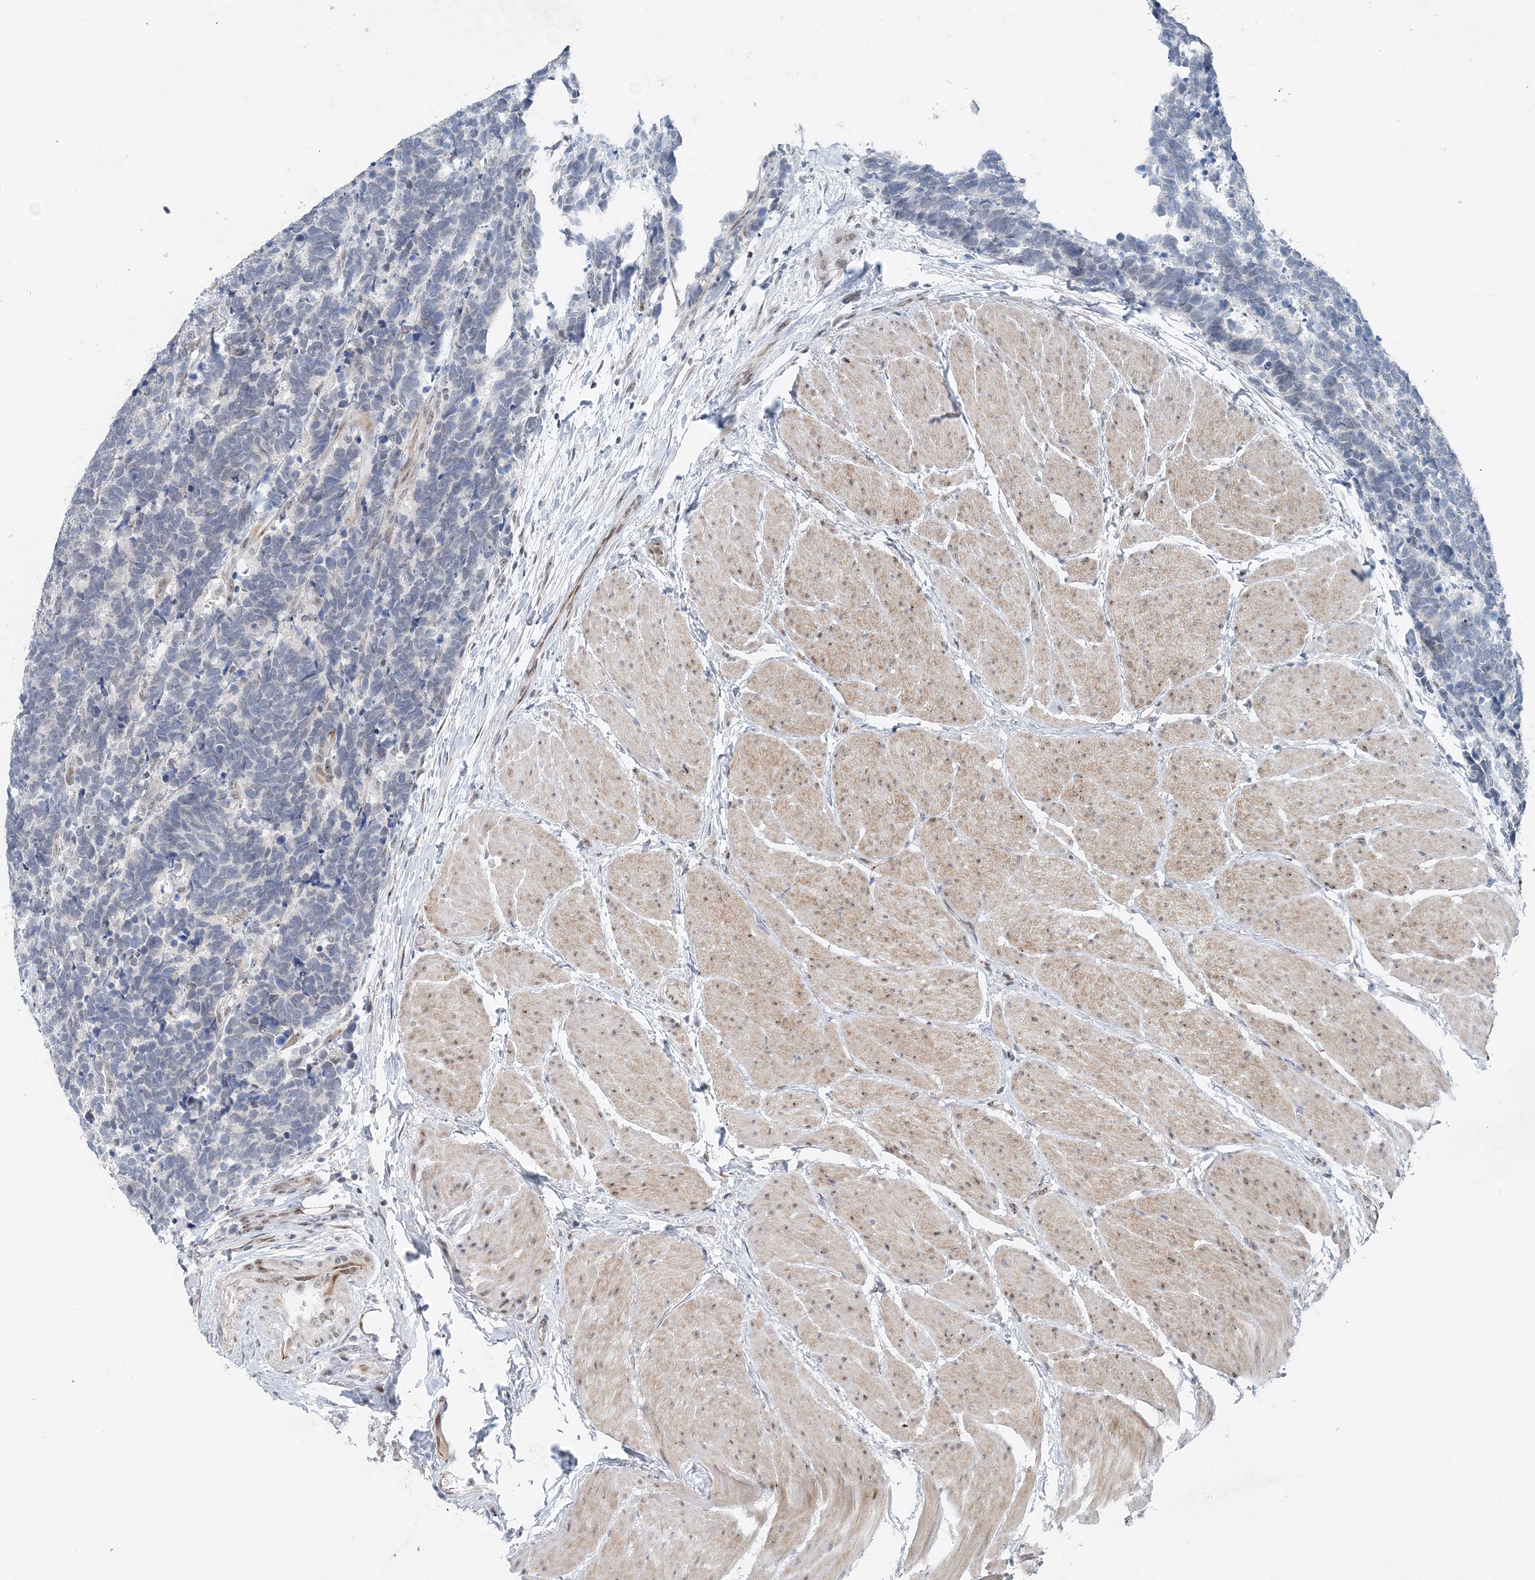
{"staining": {"intensity": "negative", "quantity": "none", "location": "none"}, "tissue": "carcinoid", "cell_type": "Tumor cells", "image_type": "cancer", "snomed": [{"axis": "morphology", "description": "Carcinoma, NOS"}, {"axis": "morphology", "description": "Carcinoid, malignant, NOS"}, {"axis": "topography", "description": "Urinary bladder"}], "caption": "Carcinoid (malignant) was stained to show a protein in brown. There is no significant expression in tumor cells. (DAB immunohistochemistry with hematoxylin counter stain).", "gene": "UIMC1", "patient": {"sex": "male", "age": 57}}